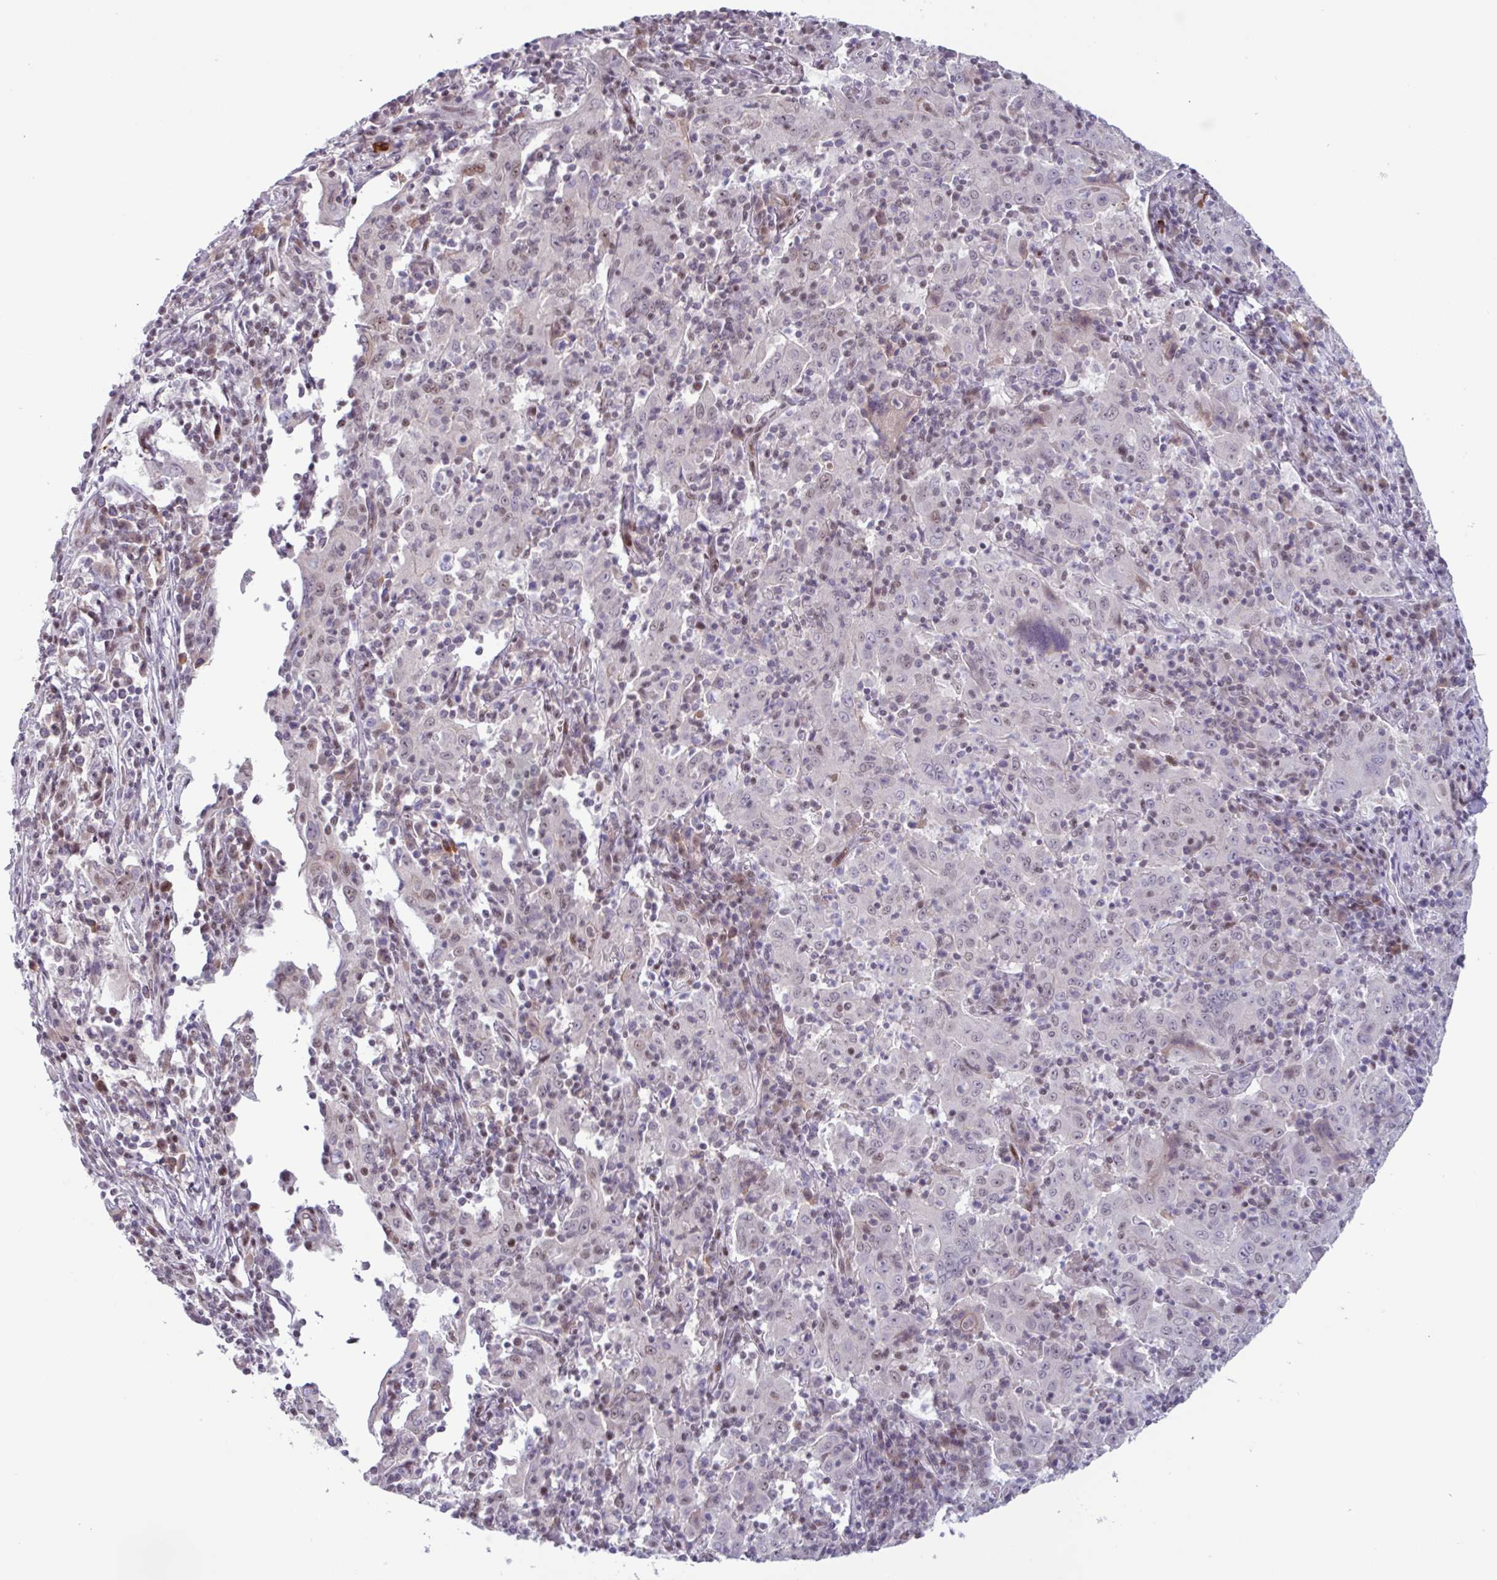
{"staining": {"intensity": "negative", "quantity": "none", "location": "none"}, "tissue": "pancreatic cancer", "cell_type": "Tumor cells", "image_type": "cancer", "snomed": [{"axis": "morphology", "description": "Adenocarcinoma, NOS"}, {"axis": "topography", "description": "Pancreas"}], "caption": "This is a micrograph of immunohistochemistry staining of pancreatic adenocarcinoma, which shows no positivity in tumor cells. The staining is performed using DAB brown chromogen with nuclei counter-stained in using hematoxylin.", "gene": "ZNF575", "patient": {"sex": "male", "age": 63}}